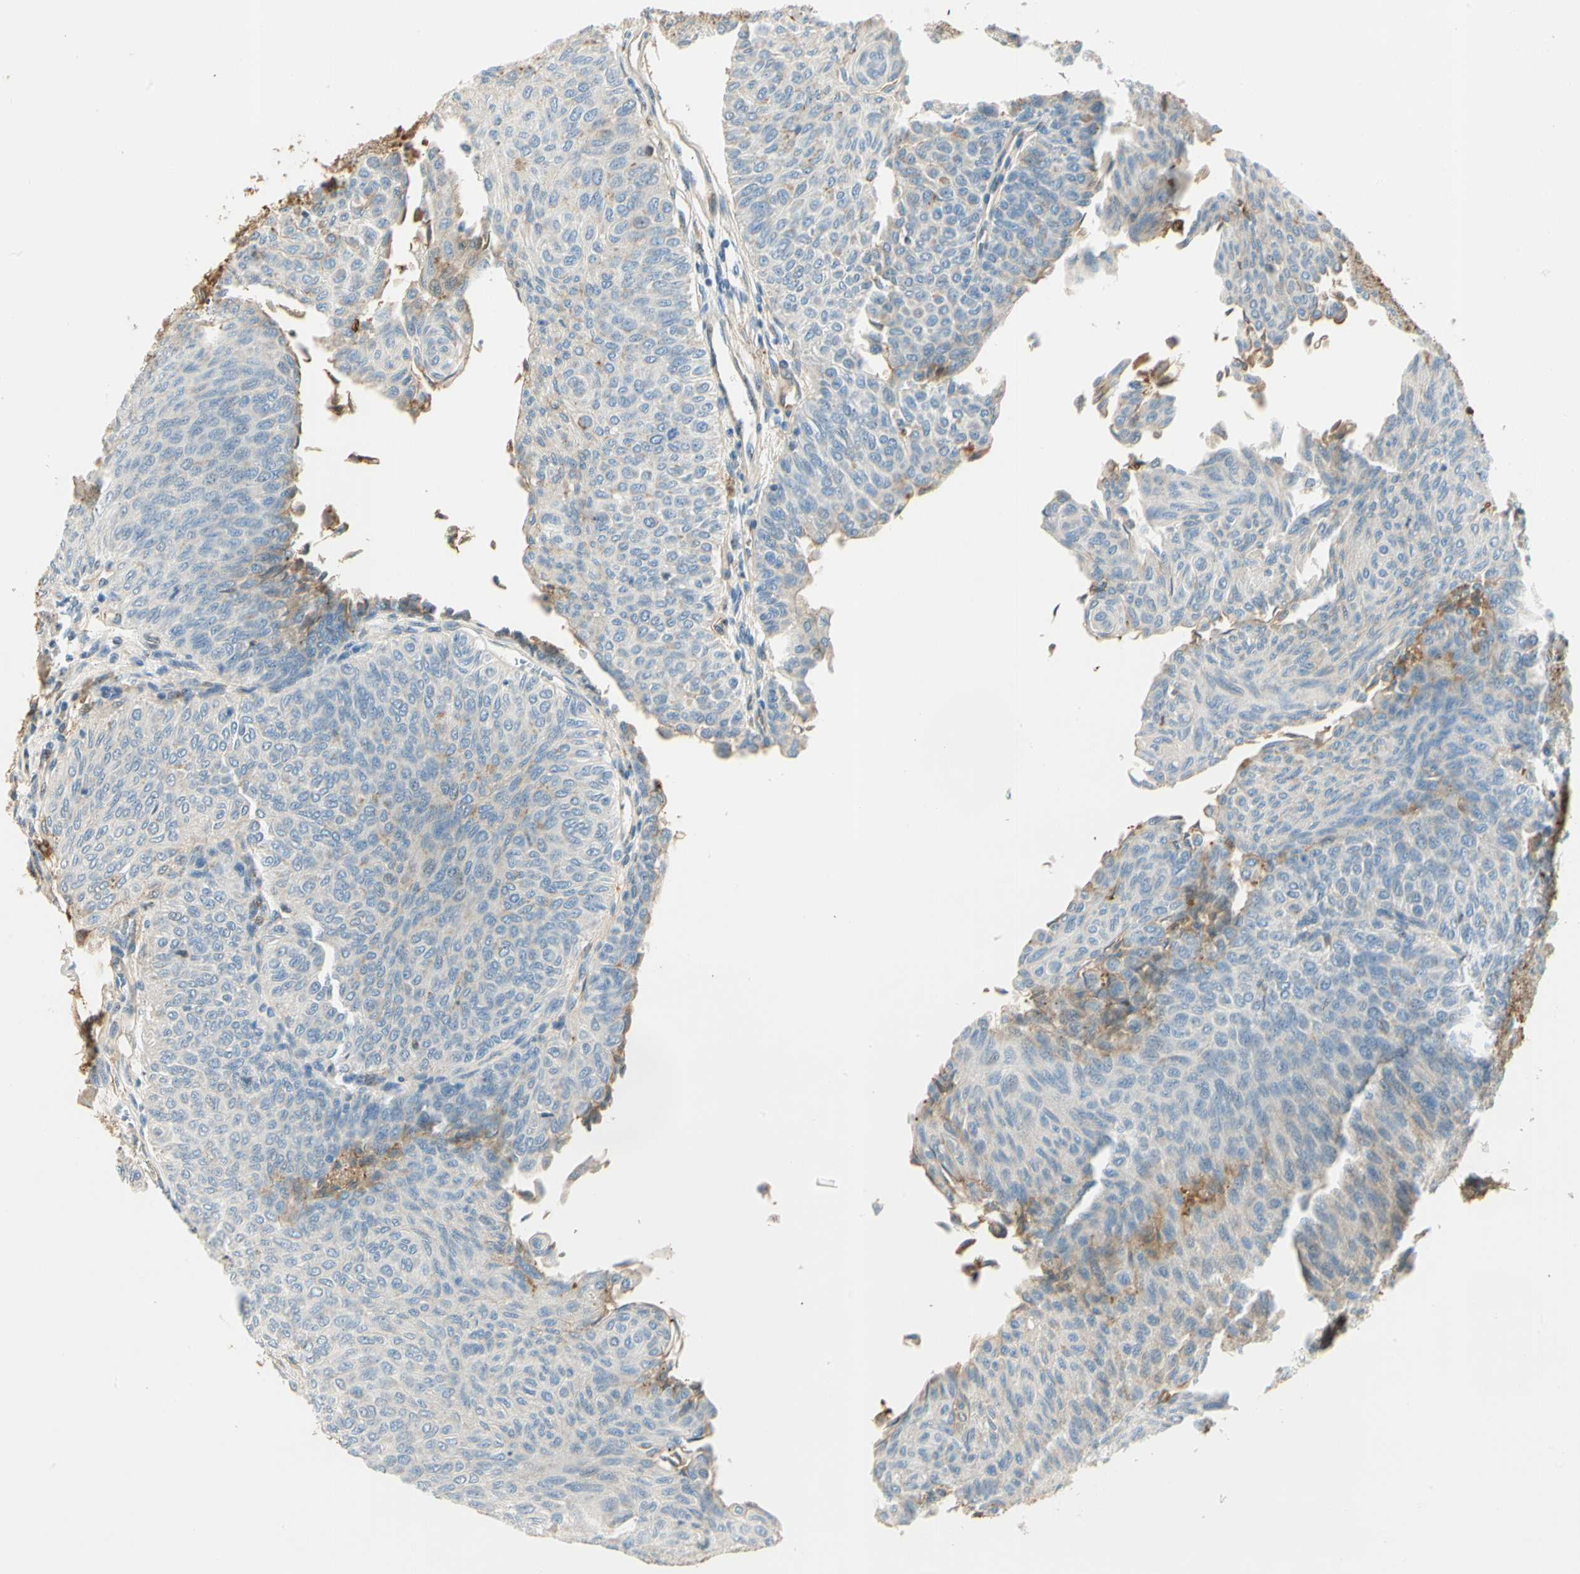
{"staining": {"intensity": "moderate", "quantity": ">75%", "location": "cytoplasmic/membranous"}, "tissue": "urothelial cancer", "cell_type": "Tumor cells", "image_type": "cancer", "snomed": [{"axis": "morphology", "description": "Urothelial carcinoma, Low grade"}, {"axis": "topography", "description": "Urinary bladder"}], "caption": "Immunohistochemical staining of human urothelial cancer shows medium levels of moderate cytoplasmic/membranous expression in approximately >75% of tumor cells.", "gene": "LAMB3", "patient": {"sex": "male", "age": 78}}